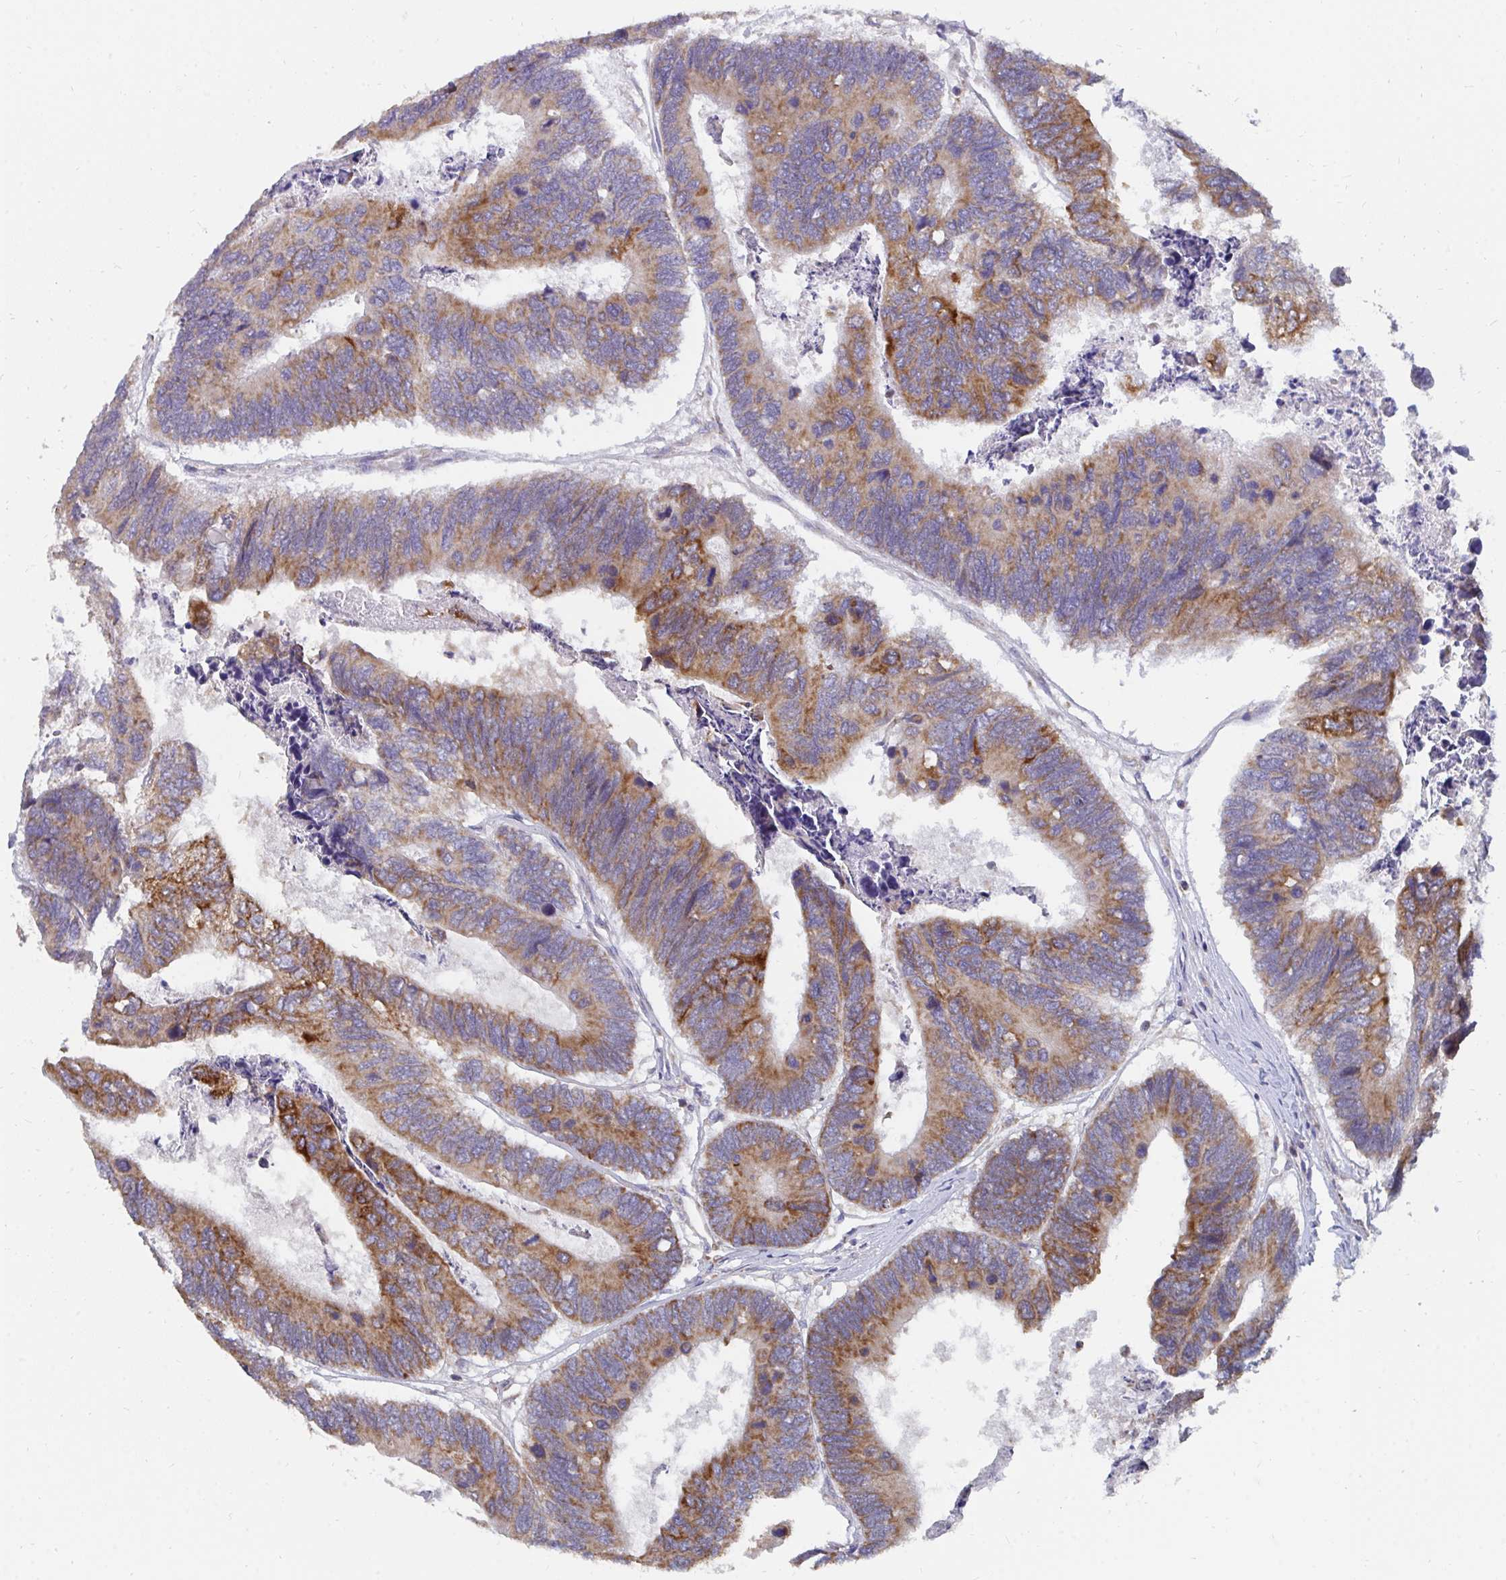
{"staining": {"intensity": "moderate", "quantity": ">75%", "location": "cytoplasmic/membranous"}, "tissue": "colorectal cancer", "cell_type": "Tumor cells", "image_type": "cancer", "snomed": [{"axis": "morphology", "description": "Adenocarcinoma, NOS"}, {"axis": "topography", "description": "Colon"}], "caption": "Adenocarcinoma (colorectal) was stained to show a protein in brown. There is medium levels of moderate cytoplasmic/membranous positivity in approximately >75% of tumor cells.", "gene": "PC", "patient": {"sex": "female", "age": 67}}